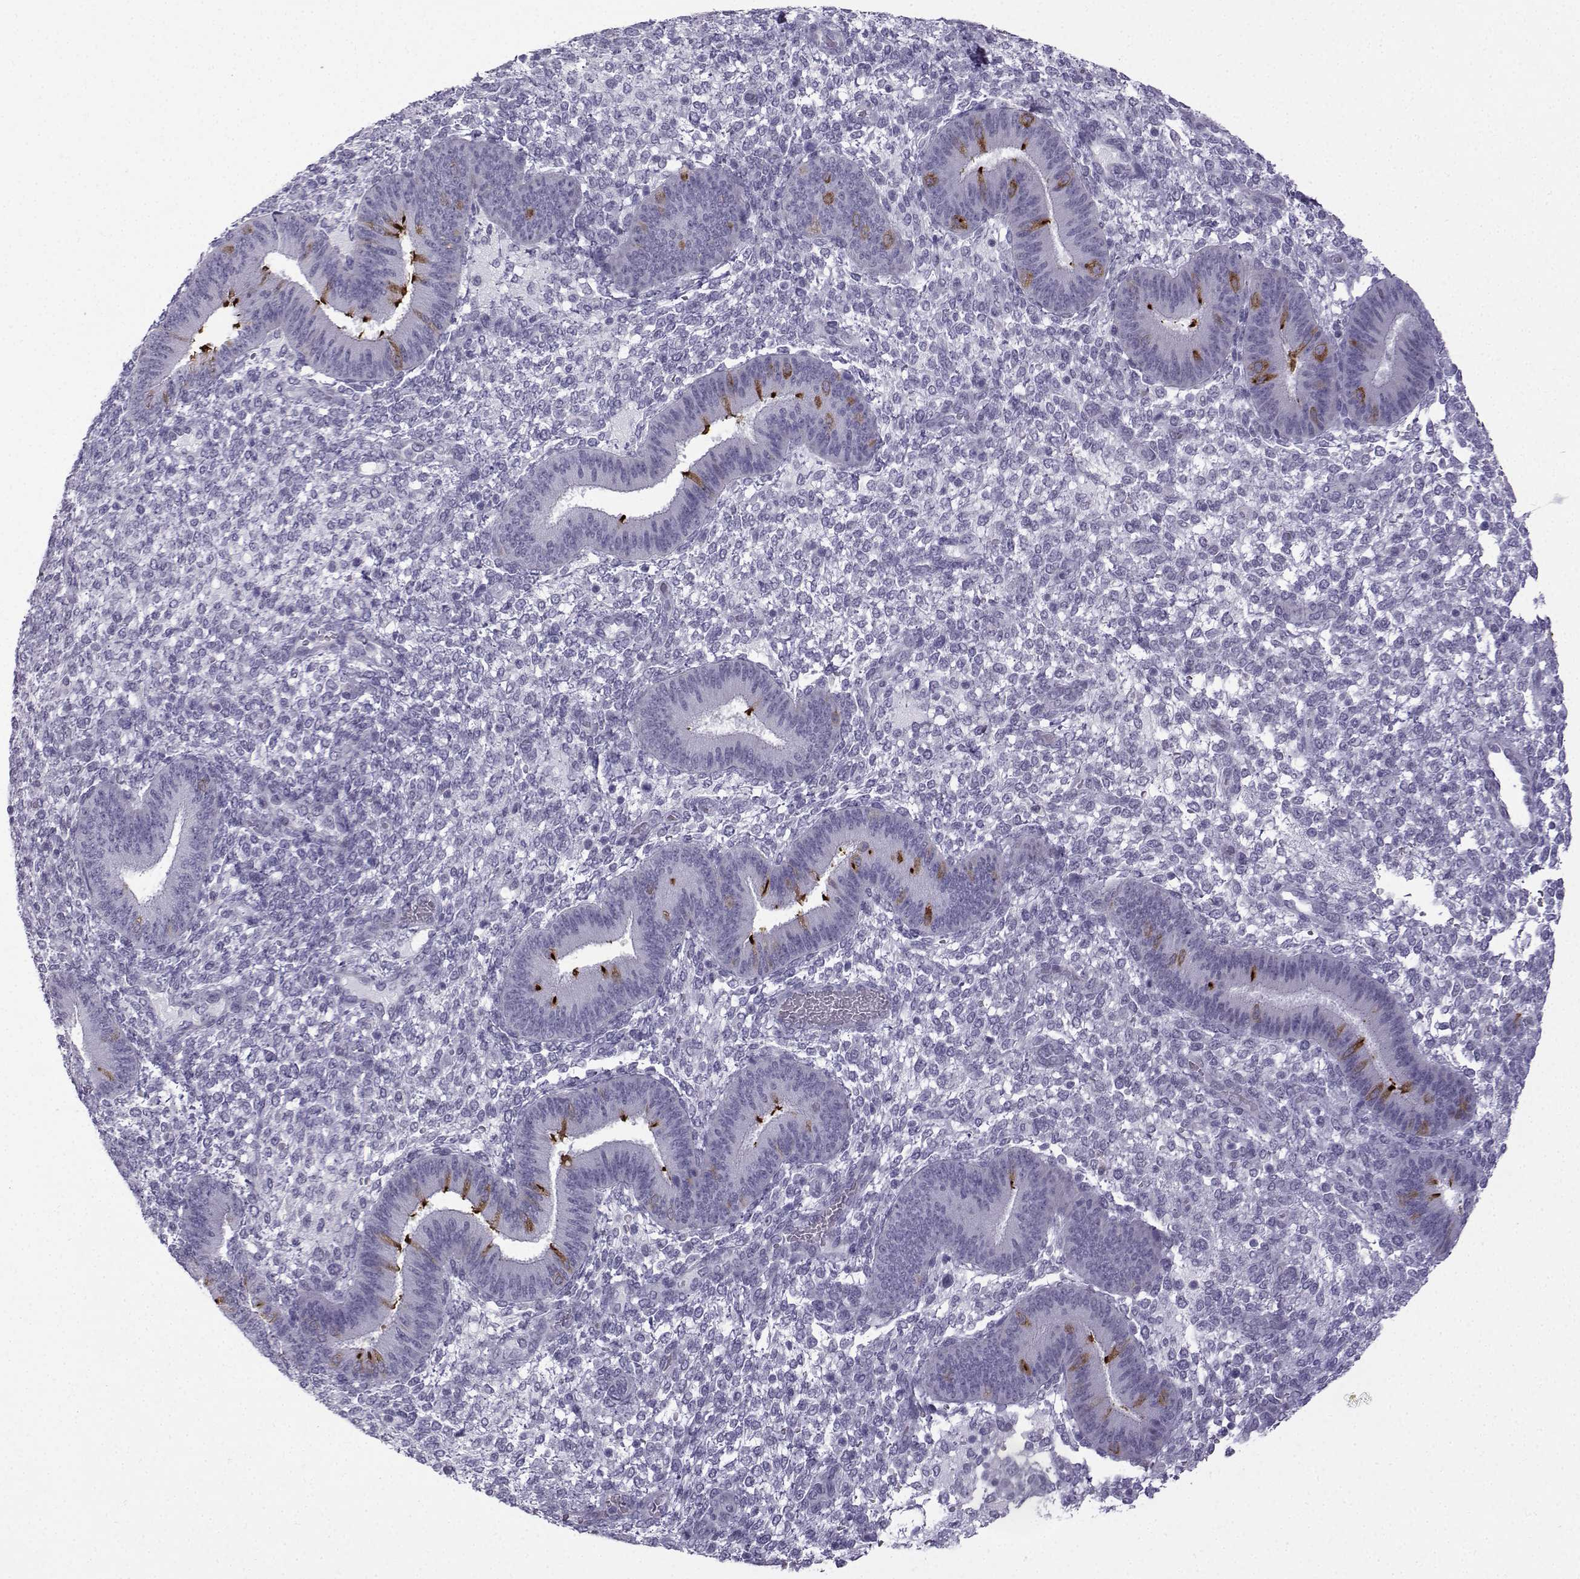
{"staining": {"intensity": "negative", "quantity": "none", "location": "none"}, "tissue": "endometrium", "cell_type": "Cells in endometrial stroma", "image_type": "normal", "snomed": [{"axis": "morphology", "description": "Normal tissue, NOS"}, {"axis": "topography", "description": "Endometrium"}], "caption": "Cells in endometrial stroma show no significant expression in unremarkable endometrium. Nuclei are stained in blue.", "gene": "CFAP53", "patient": {"sex": "female", "age": 39}}